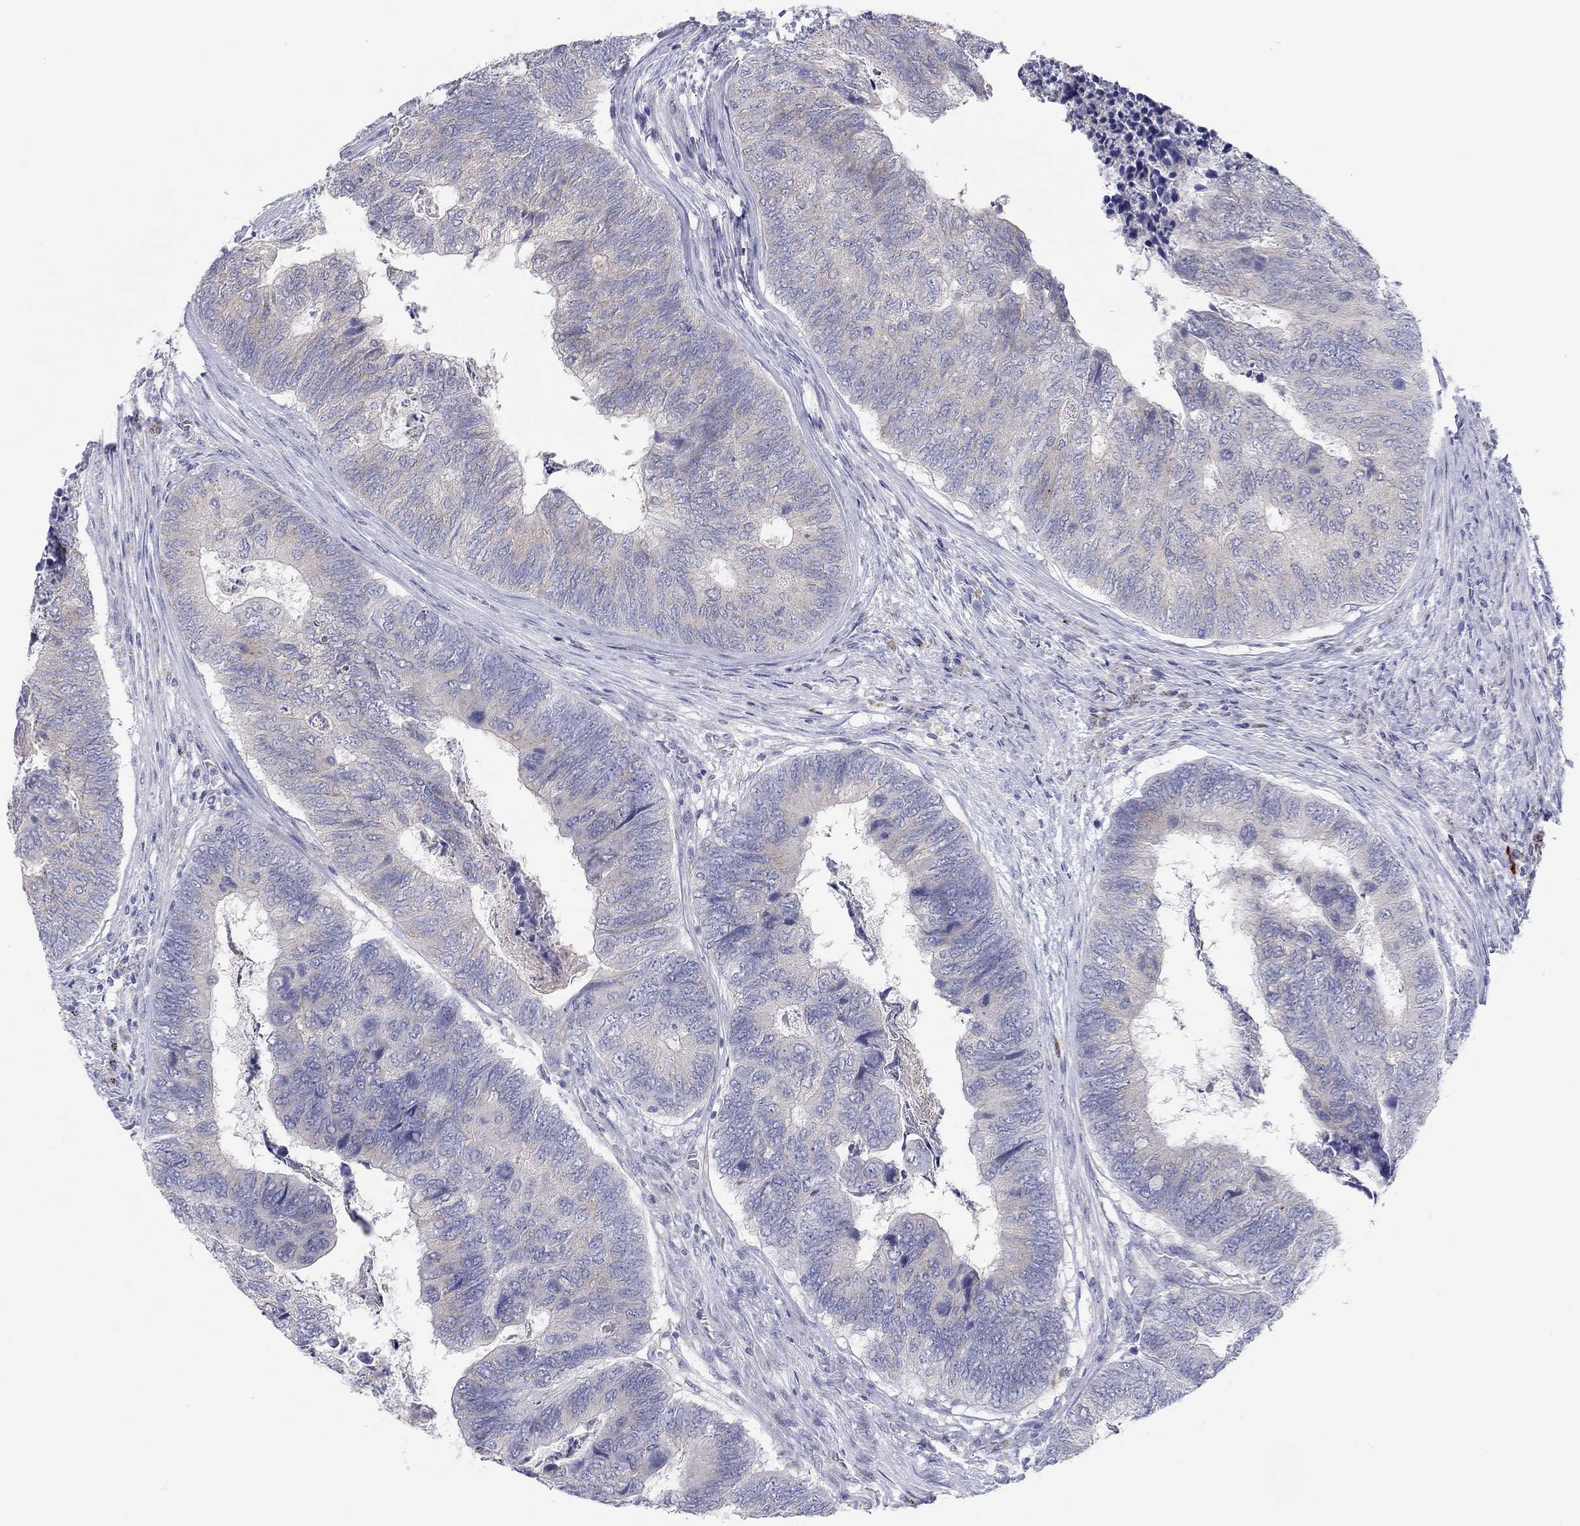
{"staining": {"intensity": "negative", "quantity": "none", "location": "none"}, "tissue": "colorectal cancer", "cell_type": "Tumor cells", "image_type": "cancer", "snomed": [{"axis": "morphology", "description": "Adenocarcinoma, NOS"}, {"axis": "topography", "description": "Colon"}], "caption": "This image is of colorectal cancer stained with immunohistochemistry to label a protein in brown with the nuclei are counter-stained blue. There is no positivity in tumor cells.", "gene": "BCO2", "patient": {"sex": "female", "age": 67}}